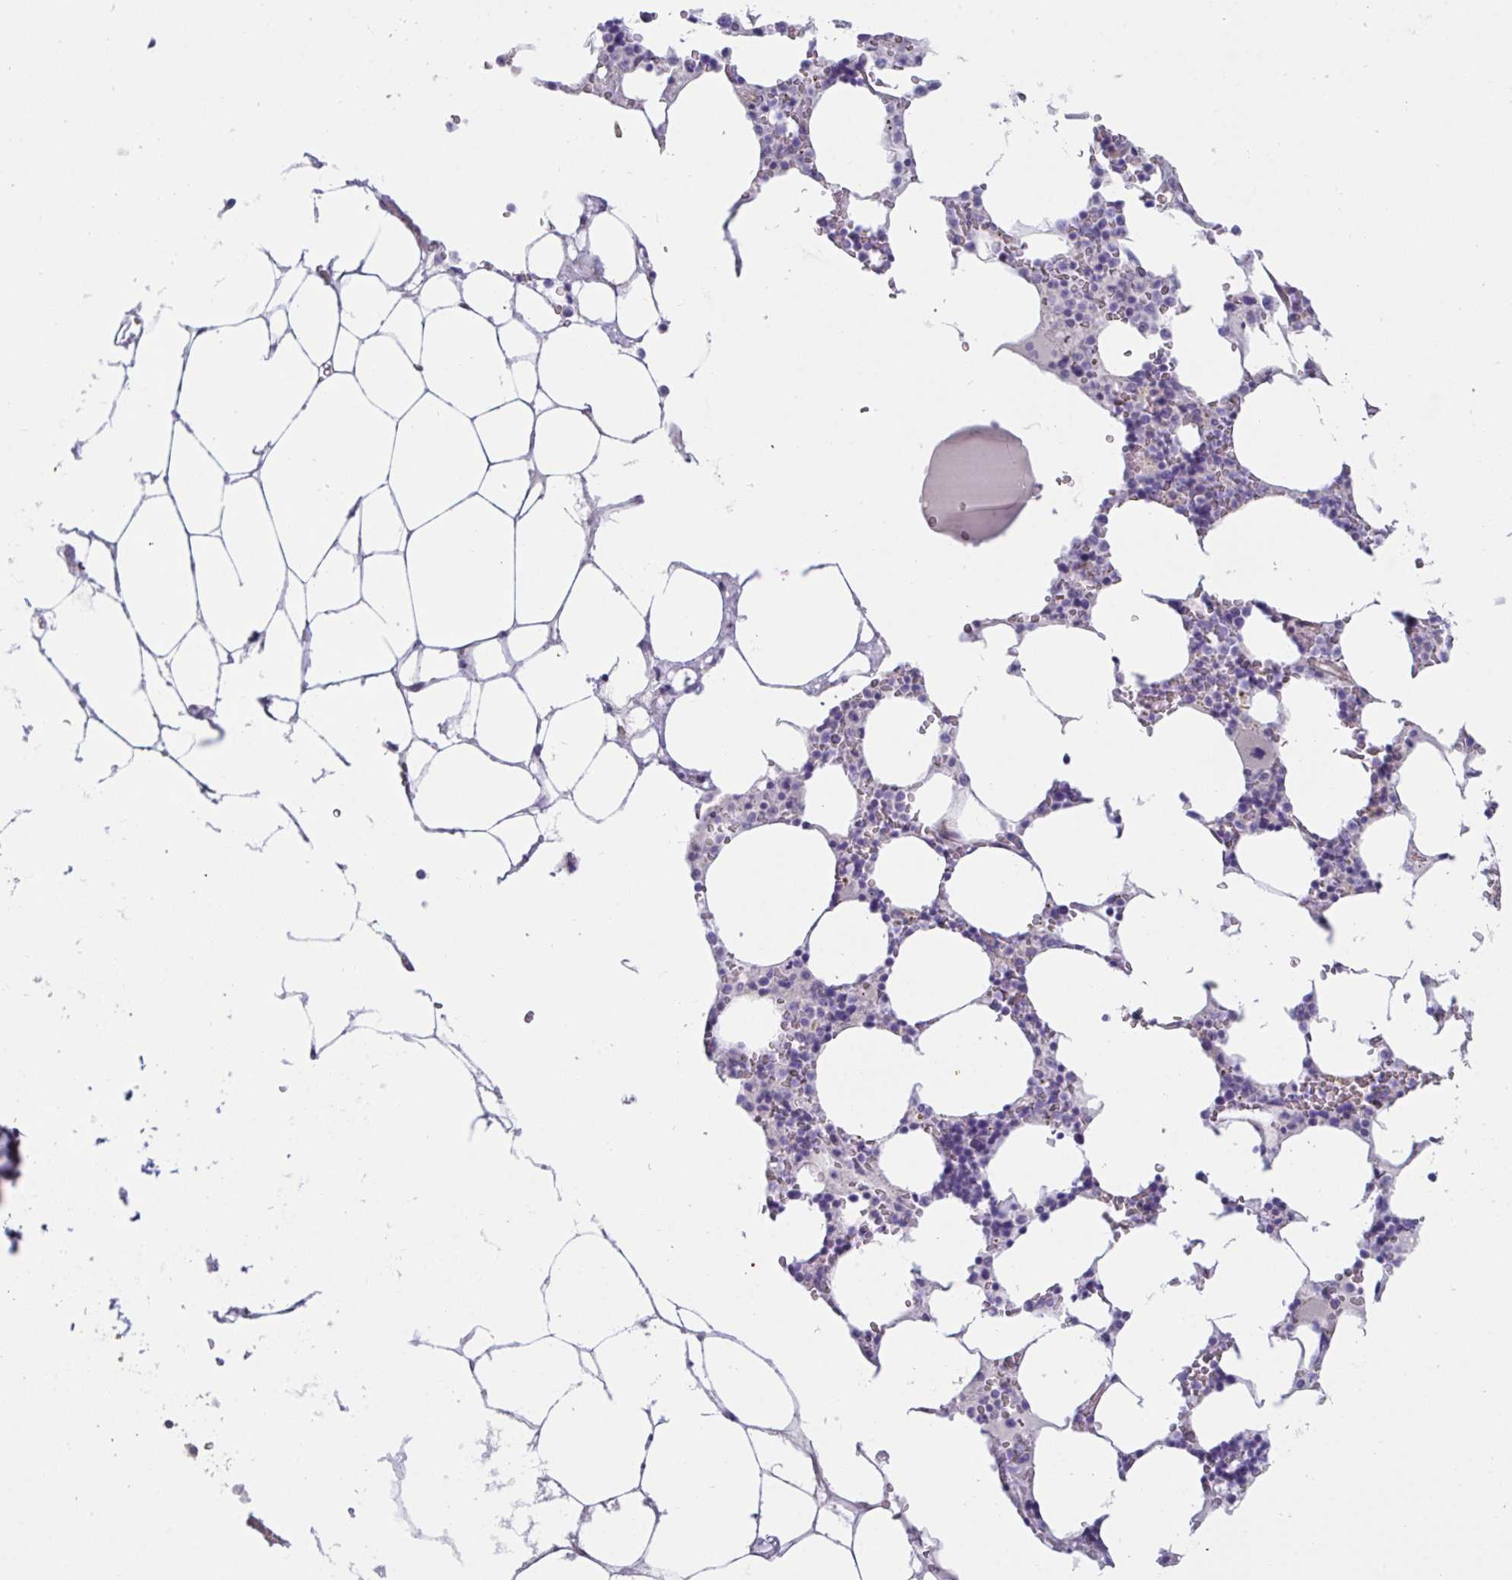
{"staining": {"intensity": "negative", "quantity": "none", "location": "none"}, "tissue": "bone marrow", "cell_type": "Hematopoietic cells", "image_type": "normal", "snomed": [{"axis": "morphology", "description": "Normal tissue, NOS"}, {"axis": "topography", "description": "Bone marrow"}], "caption": "This is a histopathology image of immunohistochemistry staining of normal bone marrow, which shows no staining in hematopoietic cells.", "gene": "OR5P3", "patient": {"sex": "male", "age": 64}}